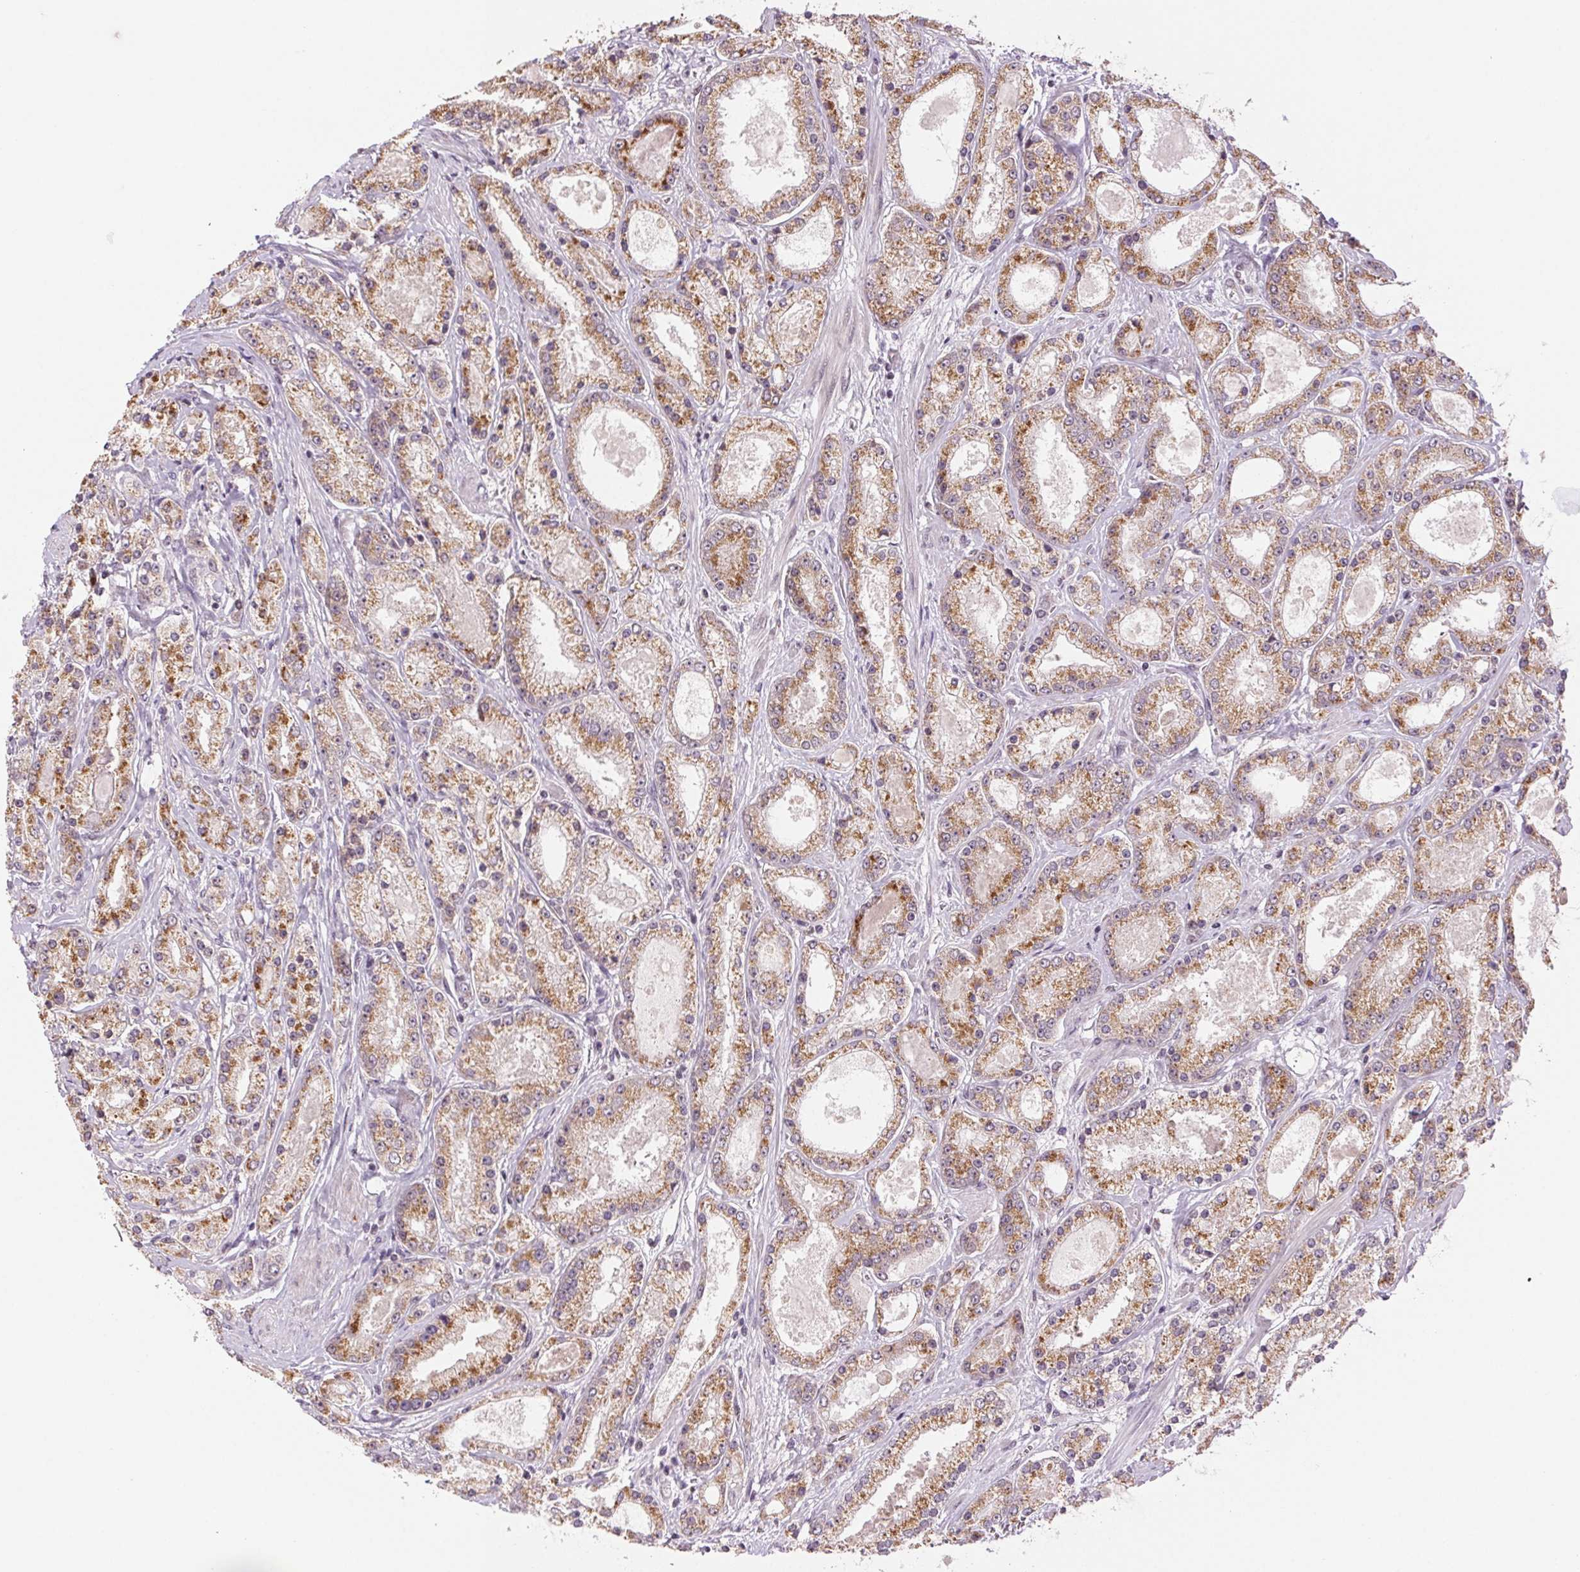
{"staining": {"intensity": "moderate", "quantity": ">75%", "location": "cytoplasmic/membranous"}, "tissue": "prostate cancer", "cell_type": "Tumor cells", "image_type": "cancer", "snomed": [{"axis": "morphology", "description": "Adenocarcinoma, High grade"}, {"axis": "topography", "description": "Prostate"}], "caption": "Prostate high-grade adenocarcinoma stained with DAB IHC shows medium levels of moderate cytoplasmic/membranous expression in about >75% of tumor cells.", "gene": "GRHL3", "patient": {"sex": "male", "age": 67}}